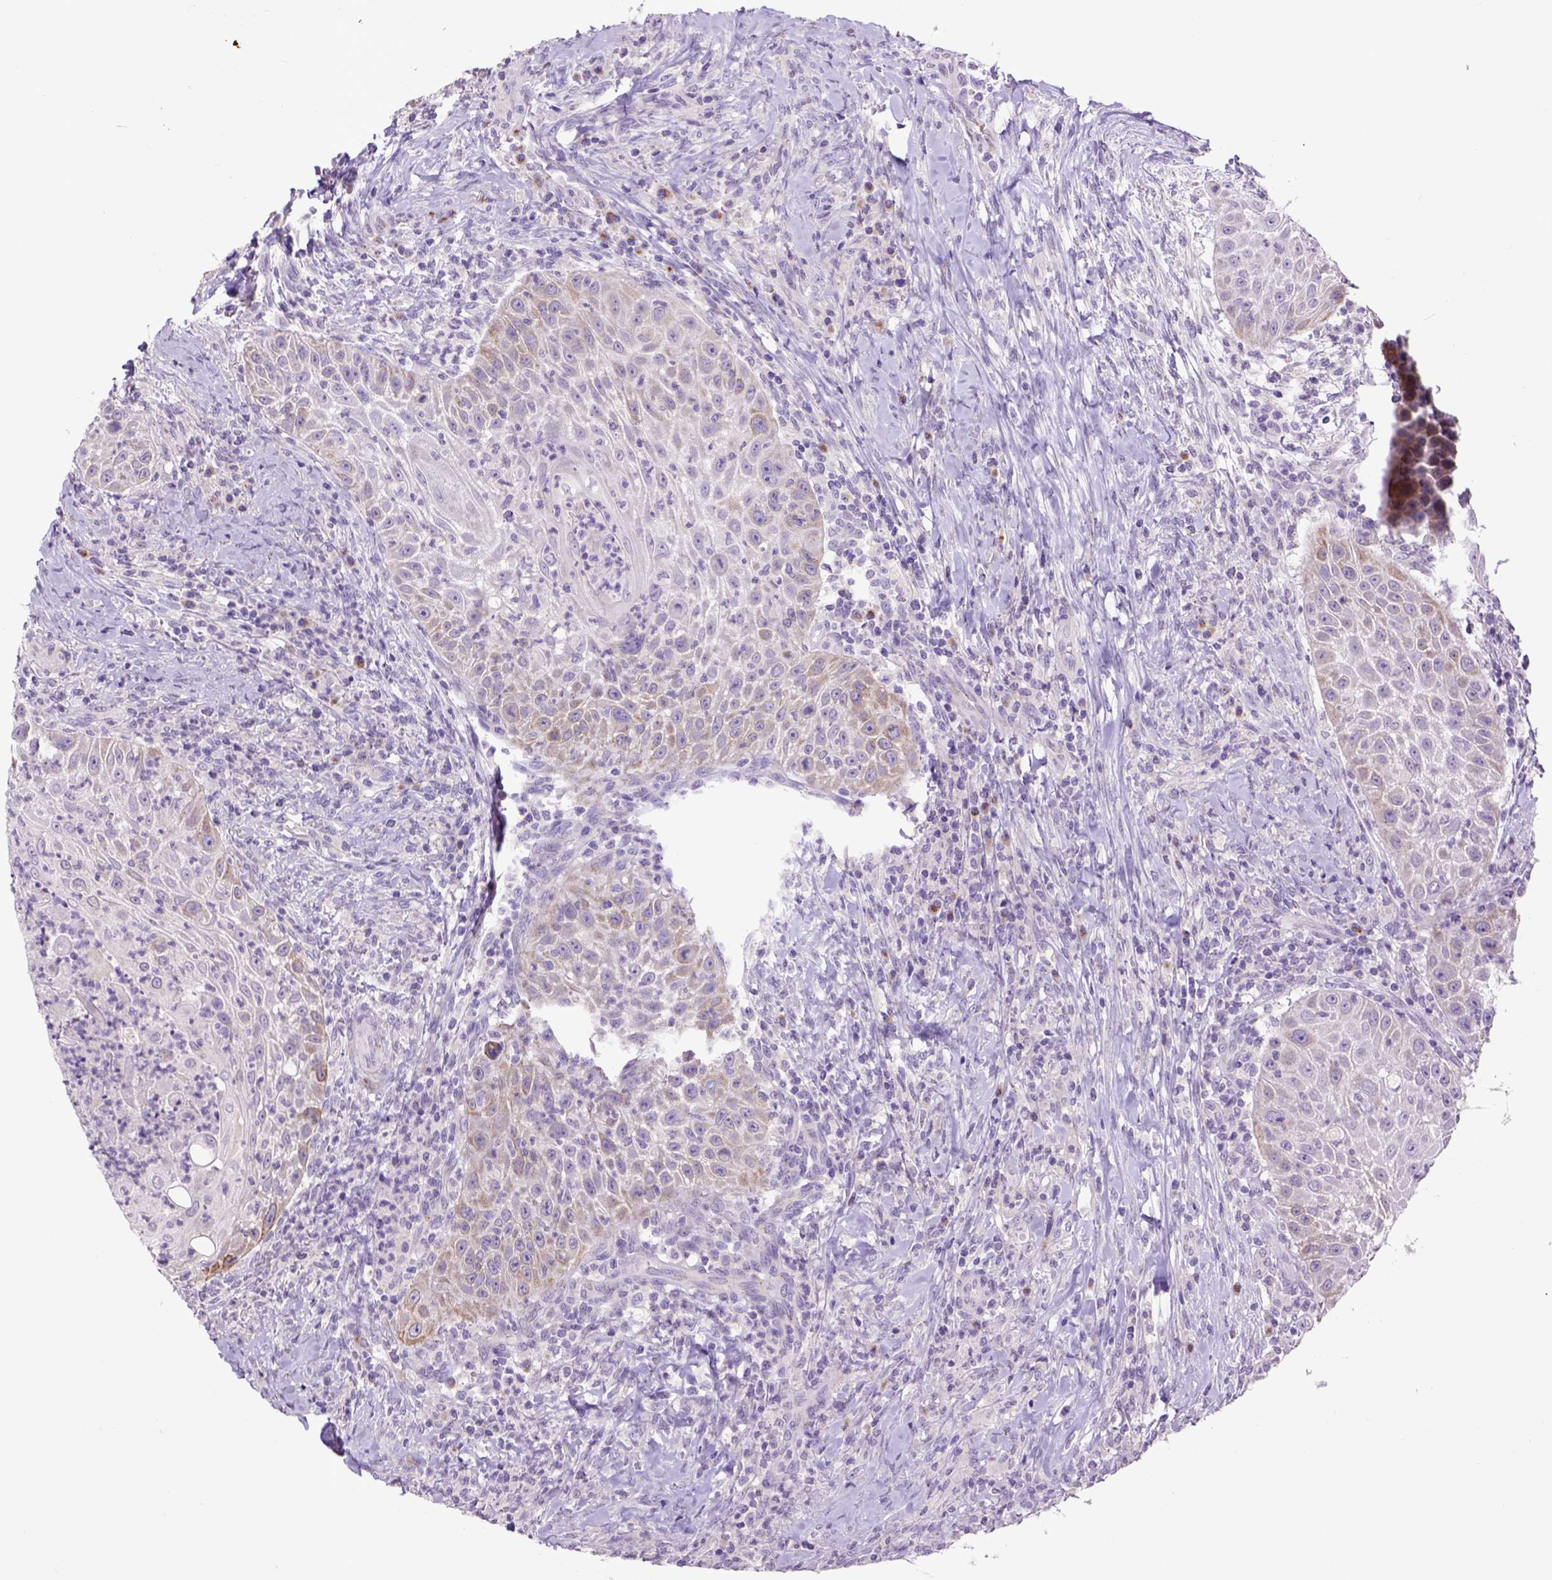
{"staining": {"intensity": "weak", "quantity": "<25%", "location": "cytoplasmic/membranous"}, "tissue": "head and neck cancer", "cell_type": "Tumor cells", "image_type": "cancer", "snomed": [{"axis": "morphology", "description": "Squamous cell carcinoma, NOS"}, {"axis": "topography", "description": "Head-Neck"}], "caption": "Tumor cells are negative for protein expression in human head and neck cancer.", "gene": "RAB25", "patient": {"sex": "male", "age": 69}}